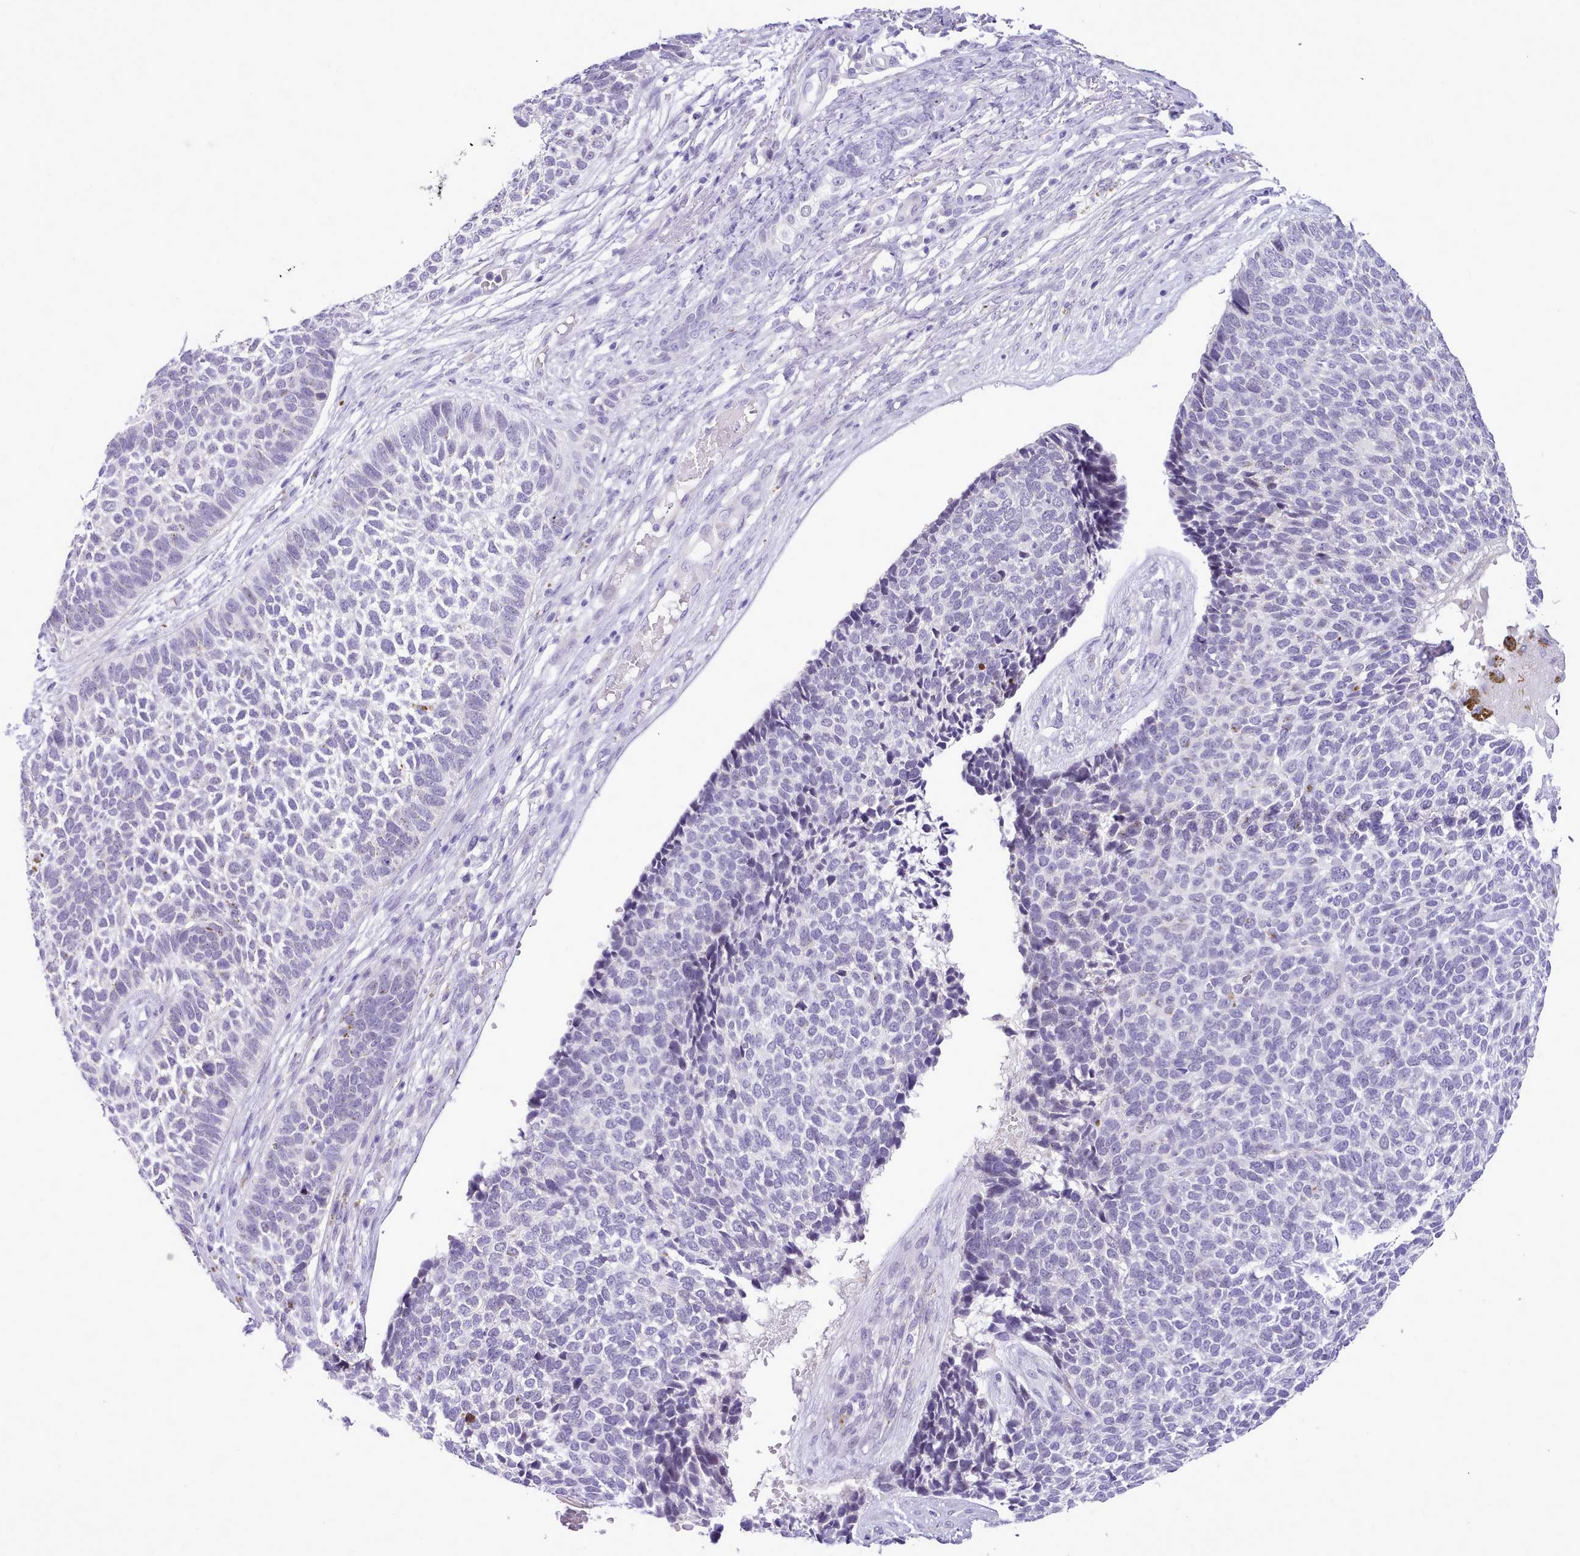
{"staining": {"intensity": "negative", "quantity": "none", "location": "none"}, "tissue": "skin cancer", "cell_type": "Tumor cells", "image_type": "cancer", "snomed": [{"axis": "morphology", "description": "Basal cell carcinoma"}, {"axis": "topography", "description": "Skin"}], "caption": "DAB (3,3'-diaminobenzidine) immunohistochemical staining of human skin cancer (basal cell carcinoma) displays no significant staining in tumor cells.", "gene": "LRRC37A", "patient": {"sex": "female", "age": 84}}